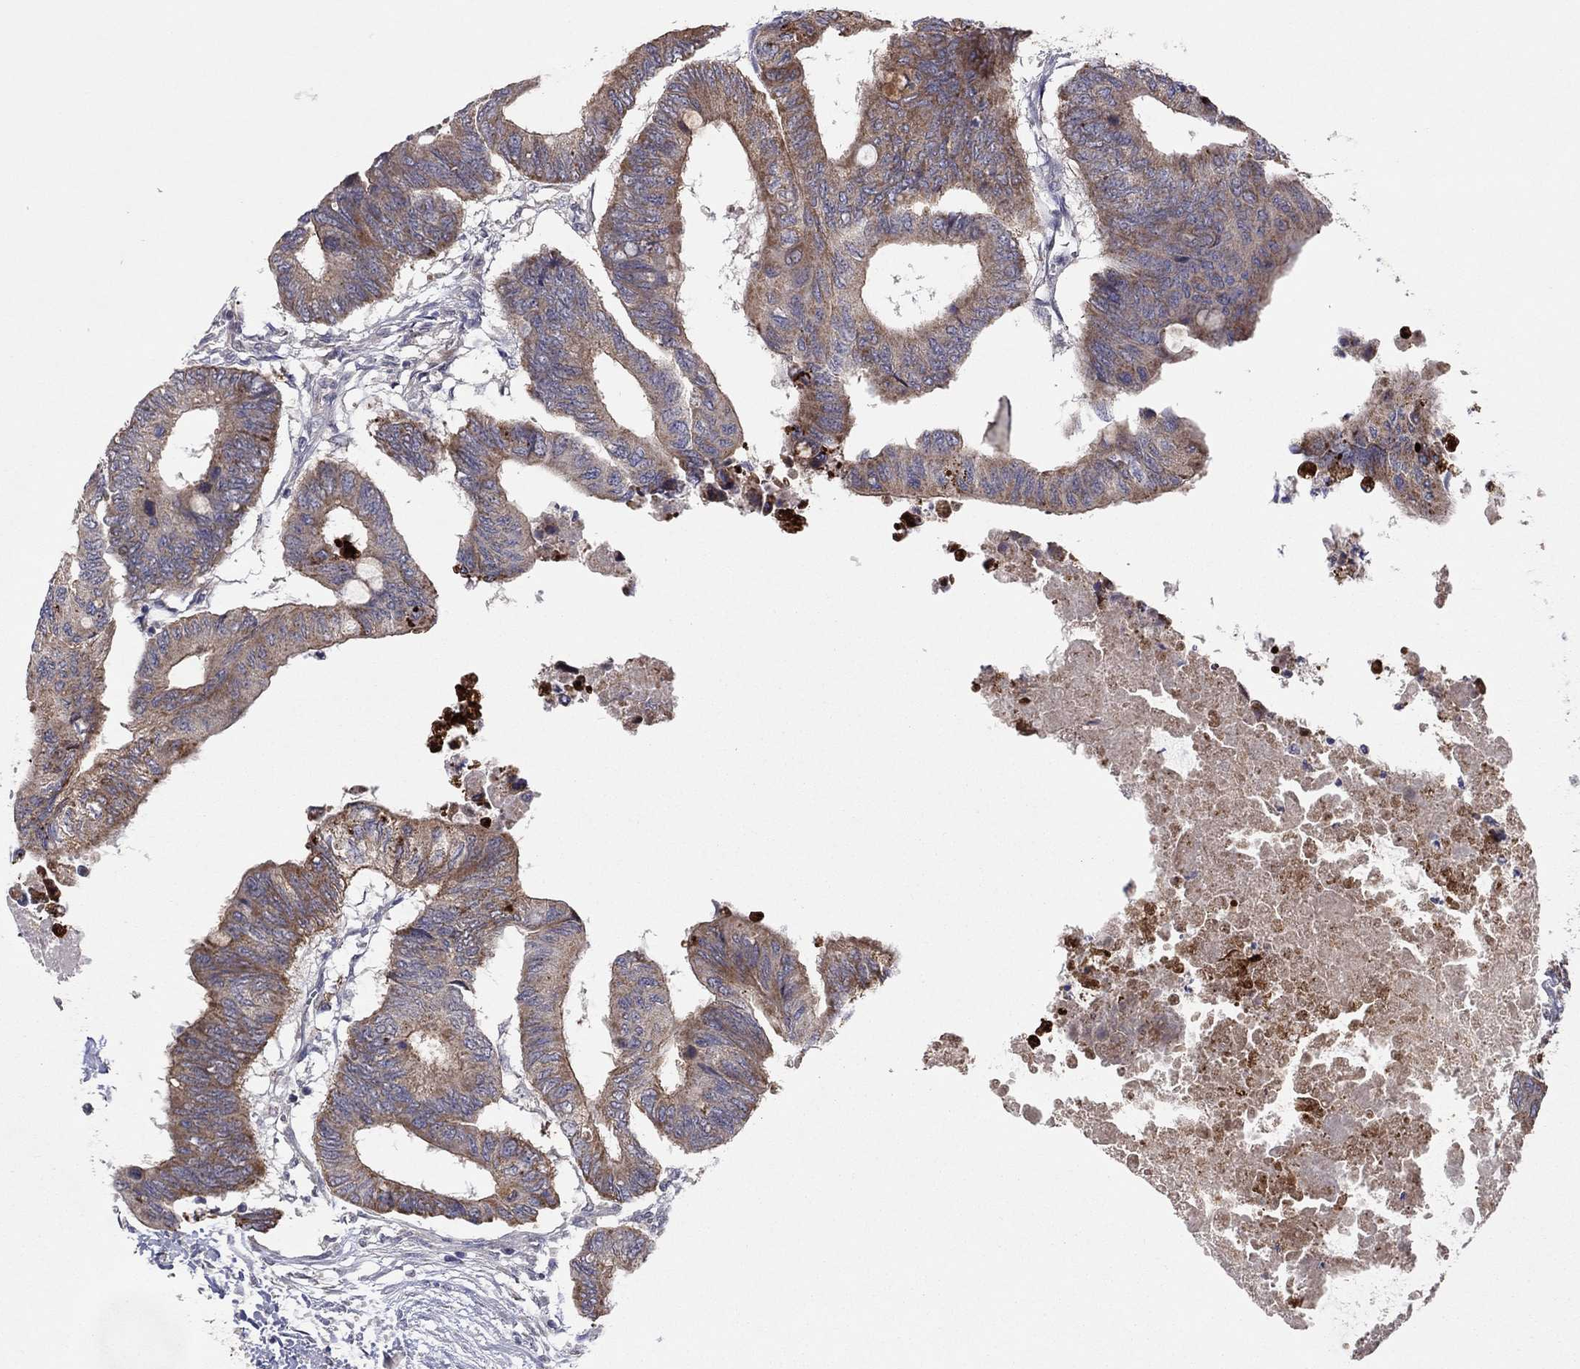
{"staining": {"intensity": "moderate", "quantity": "25%-75%", "location": "cytoplasmic/membranous"}, "tissue": "colorectal cancer", "cell_type": "Tumor cells", "image_type": "cancer", "snomed": [{"axis": "morphology", "description": "Normal tissue, NOS"}, {"axis": "morphology", "description": "Adenocarcinoma, NOS"}, {"axis": "topography", "description": "Rectum"}, {"axis": "topography", "description": "Peripheral nerve tissue"}], "caption": "Immunohistochemical staining of colorectal cancer (adenocarcinoma) reveals medium levels of moderate cytoplasmic/membranous protein expression in about 25%-75% of tumor cells. Using DAB (3,3'-diaminobenzidine) (brown) and hematoxylin (blue) stains, captured at high magnification using brightfield microscopy.", "gene": "CRACDL", "patient": {"sex": "male", "age": 92}}